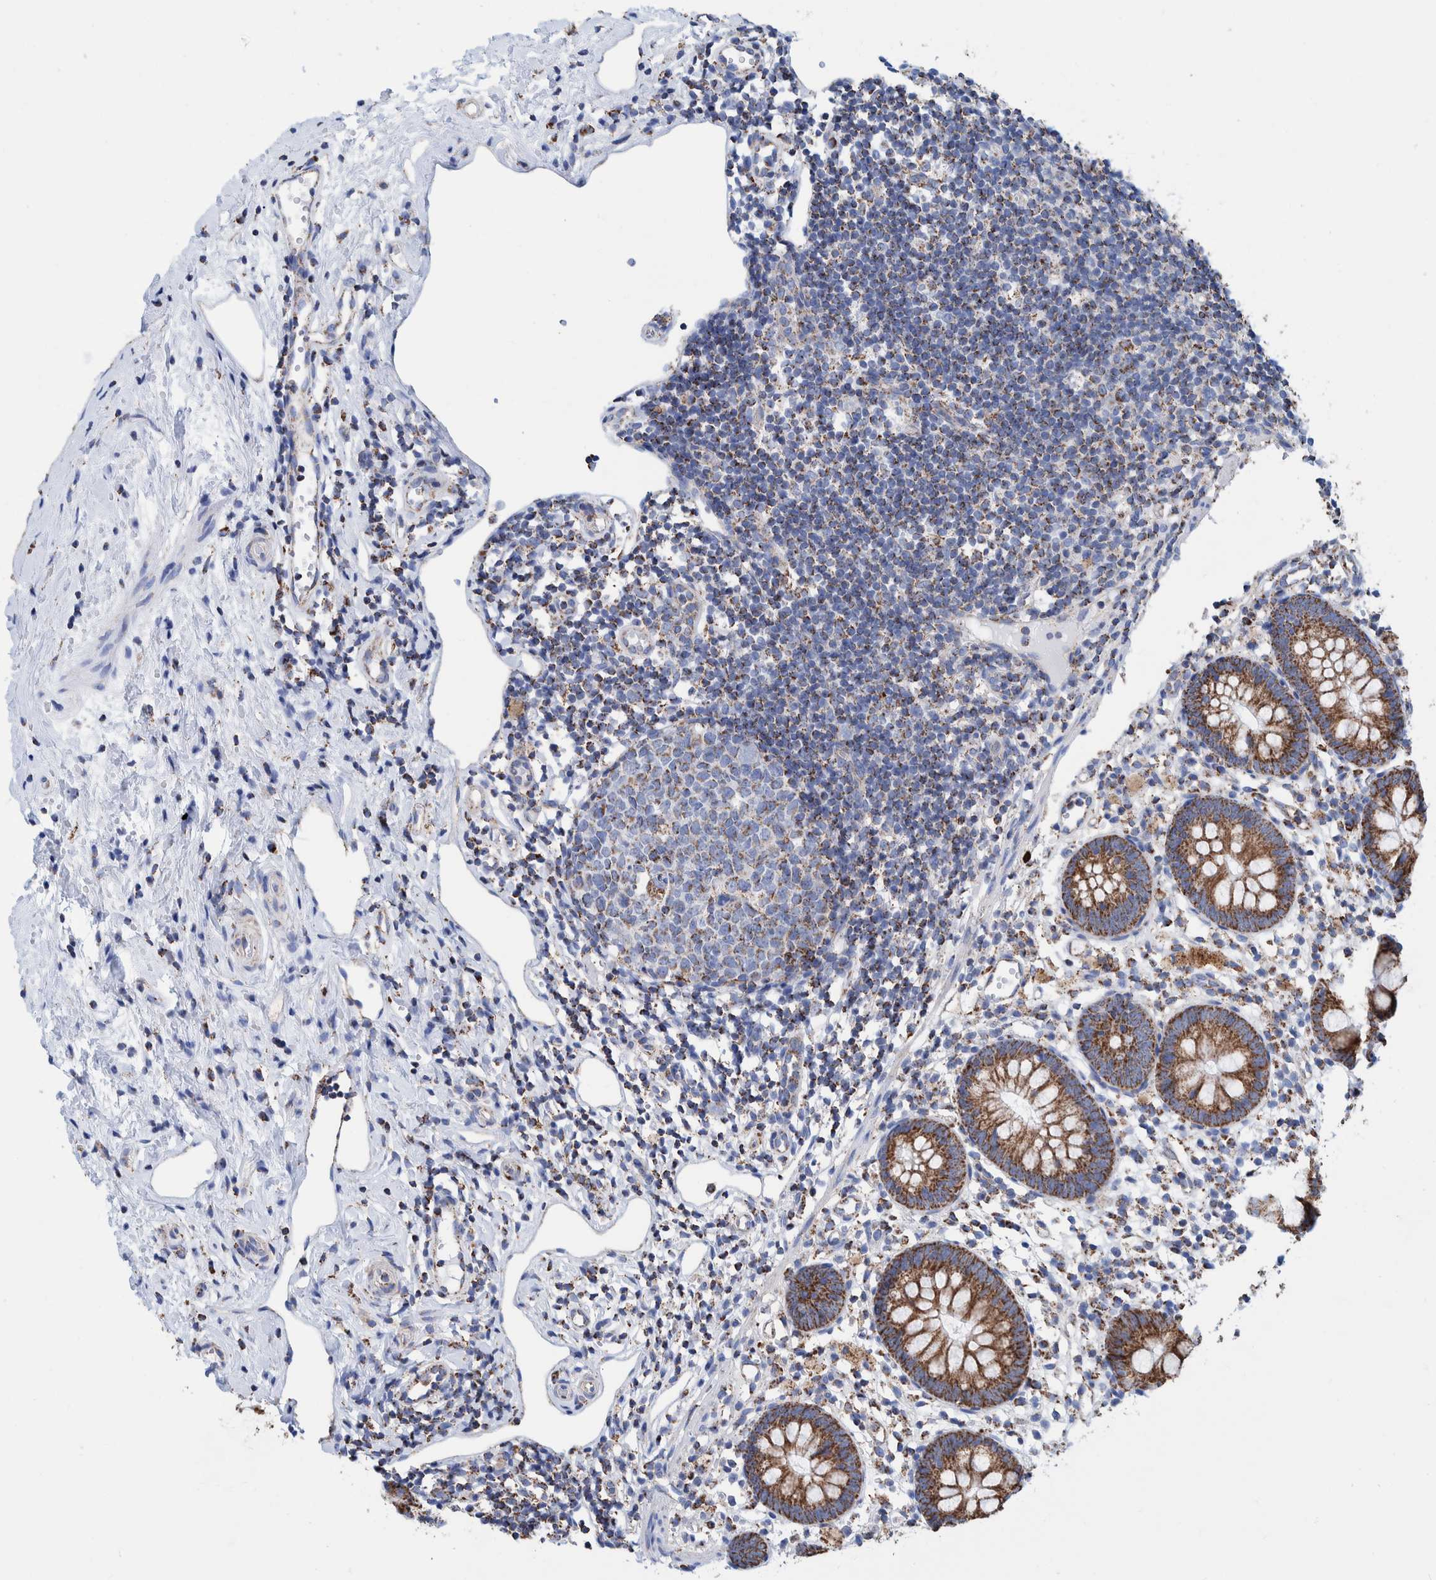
{"staining": {"intensity": "moderate", "quantity": ">75%", "location": "cytoplasmic/membranous"}, "tissue": "appendix", "cell_type": "Glandular cells", "image_type": "normal", "snomed": [{"axis": "morphology", "description": "Normal tissue, NOS"}, {"axis": "topography", "description": "Appendix"}], "caption": "Unremarkable appendix was stained to show a protein in brown. There is medium levels of moderate cytoplasmic/membranous positivity in about >75% of glandular cells. The staining is performed using DAB brown chromogen to label protein expression. The nuclei are counter-stained blue using hematoxylin.", "gene": "DECR1", "patient": {"sex": "female", "age": 20}}